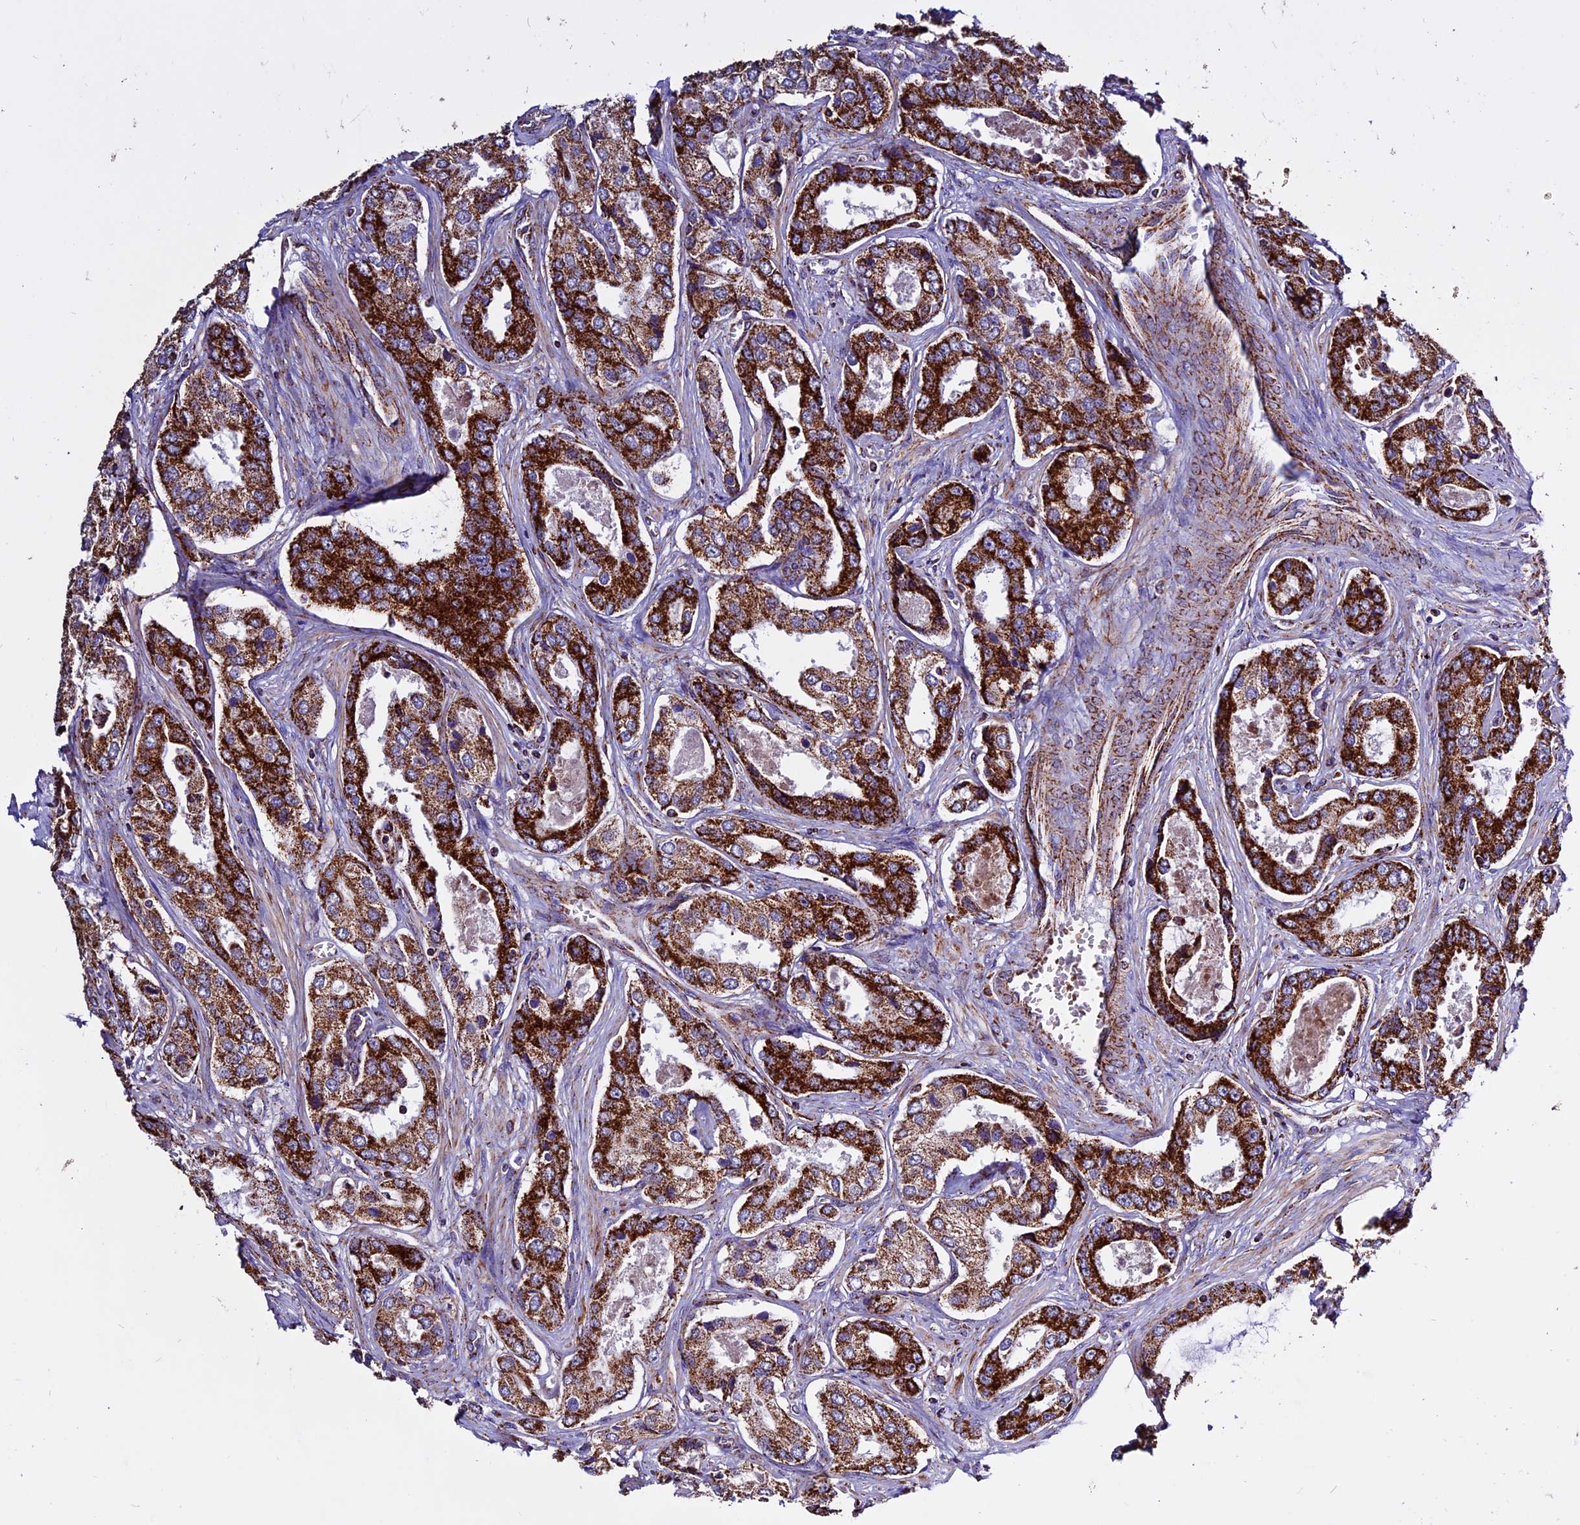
{"staining": {"intensity": "strong", "quantity": ">75%", "location": "cytoplasmic/membranous"}, "tissue": "prostate cancer", "cell_type": "Tumor cells", "image_type": "cancer", "snomed": [{"axis": "morphology", "description": "Adenocarcinoma, Low grade"}, {"axis": "topography", "description": "Prostate"}], "caption": "High-power microscopy captured an immunohistochemistry (IHC) image of prostate cancer, revealing strong cytoplasmic/membranous positivity in approximately >75% of tumor cells.", "gene": "CX3CL1", "patient": {"sex": "male", "age": 68}}